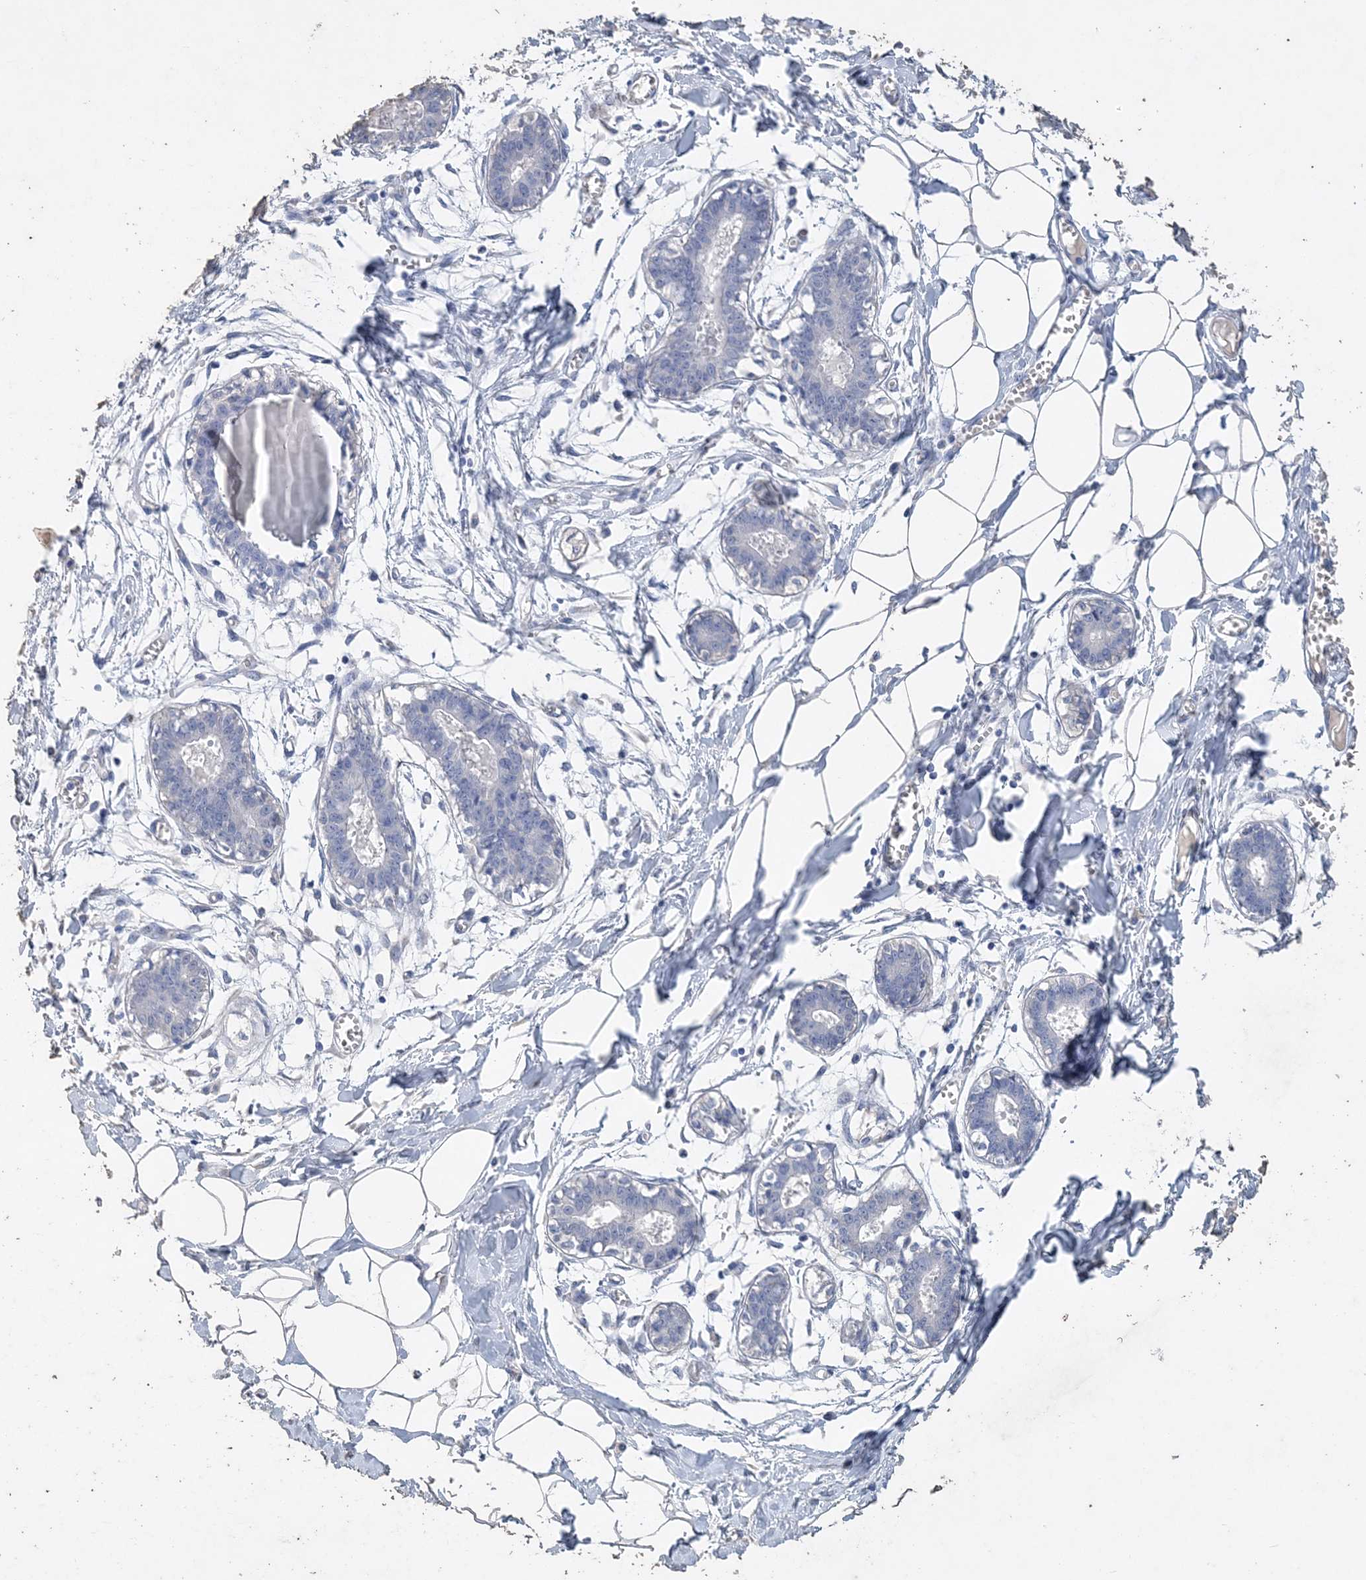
{"staining": {"intensity": "negative", "quantity": "none", "location": "none"}, "tissue": "breast", "cell_type": "Adipocytes", "image_type": "normal", "snomed": [{"axis": "morphology", "description": "Normal tissue, NOS"}, {"axis": "topography", "description": "Breast"}], "caption": "Immunohistochemistry histopathology image of normal breast: human breast stained with DAB (3,3'-diaminobenzidine) demonstrates no significant protein expression in adipocytes. (Brightfield microscopy of DAB (3,3'-diaminobenzidine) immunohistochemistry at high magnification).", "gene": "COPS8", "patient": {"sex": "female", "age": 27}}